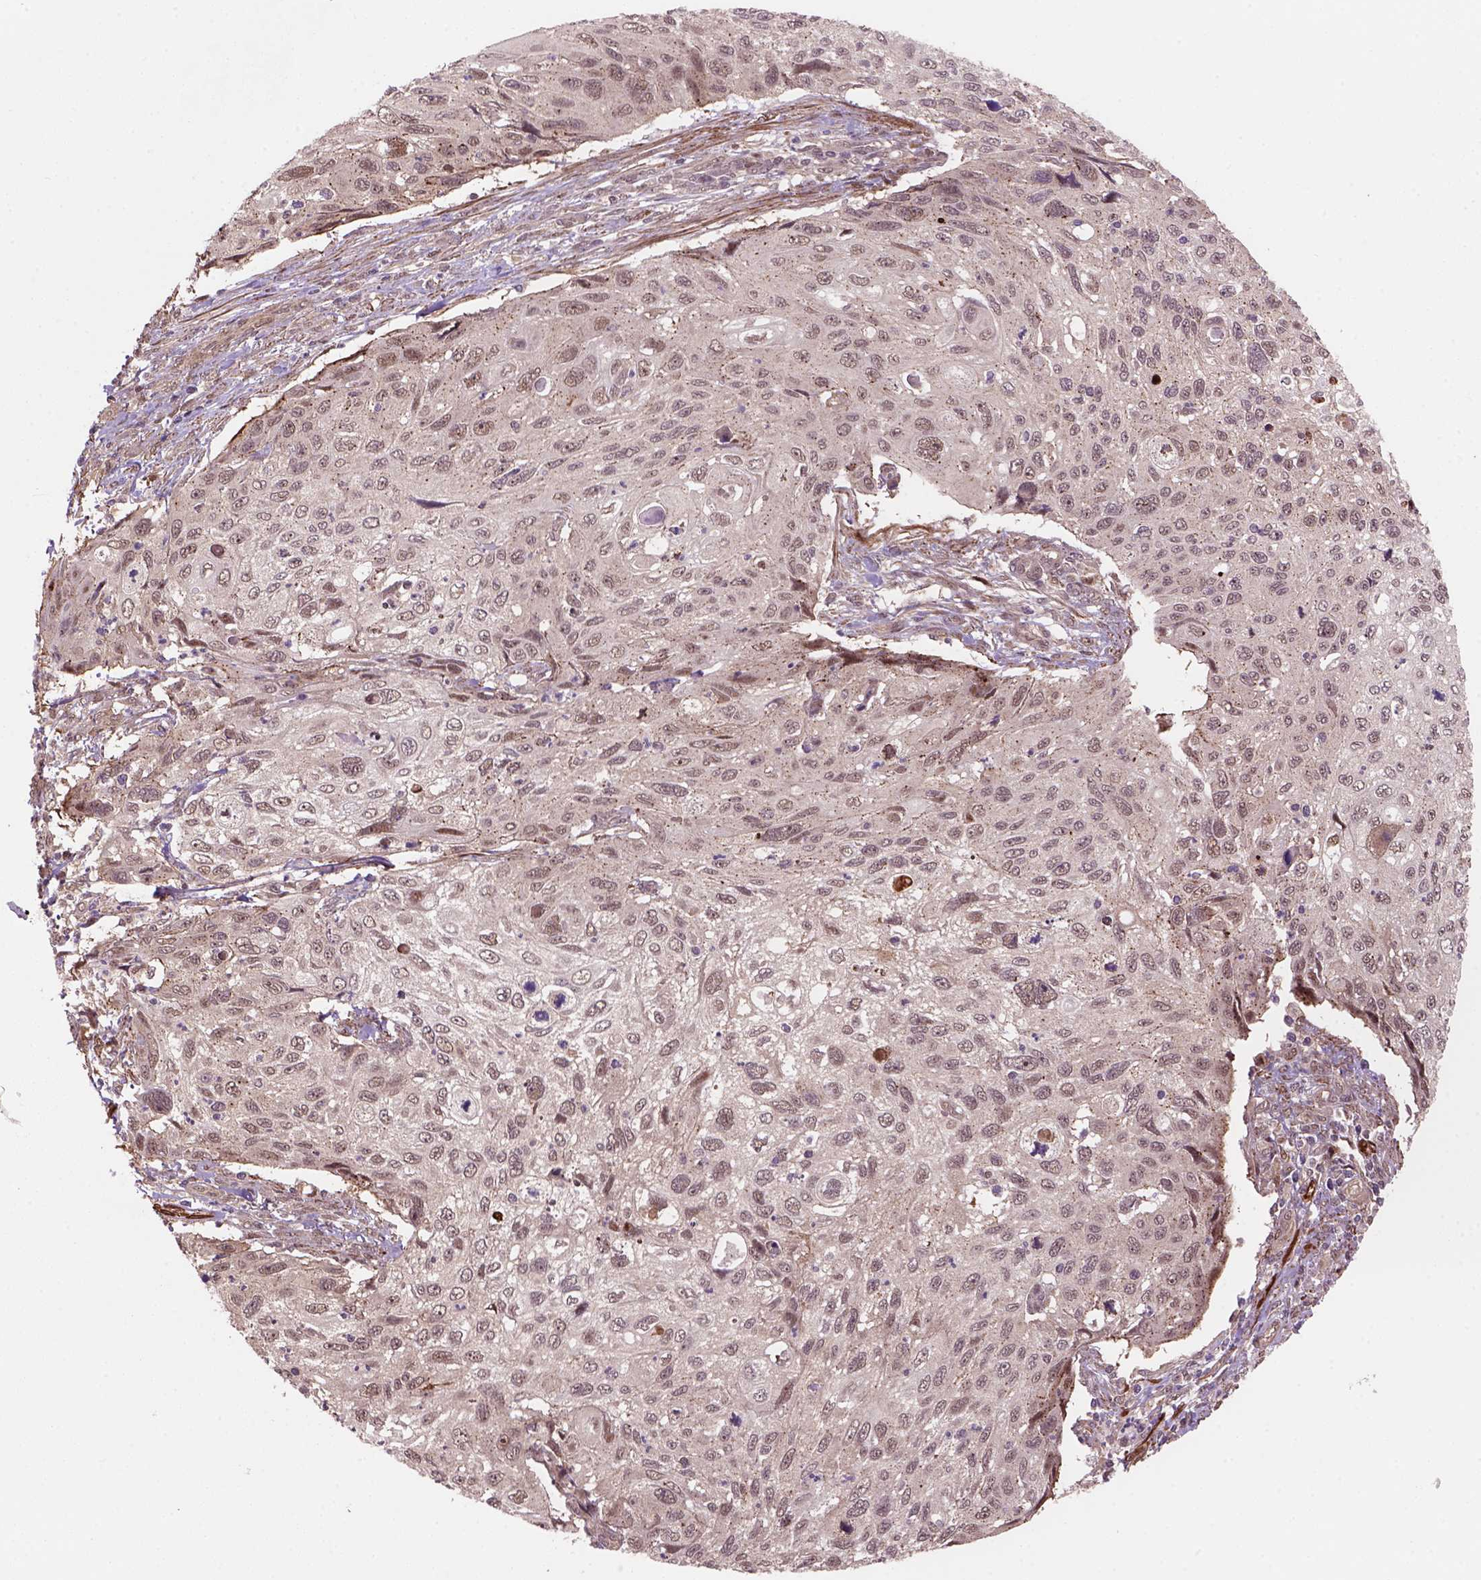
{"staining": {"intensity": "weak", "quantity": ">75%", "location": "cytoplasmic/membranous,nuclear"}, "tissue": "cervical cancer", "cell_type": "Tumor cells", "image_type": "cancer", "snomed": [{"axis": "morphology", "description": "Squamous cell carcinoma, NOS"}, {"axis": "topography", "description": "Cervix"}], "caption": "Weak cytoplasmic/membranous and nuclear positivity for a protein is identified in approximately >75% of tumor cells of cervical squamous cell carcinoma using immunohistochemistry.", "gene": "PSMD11", "patient": {"sex": "female", "age": 70}}